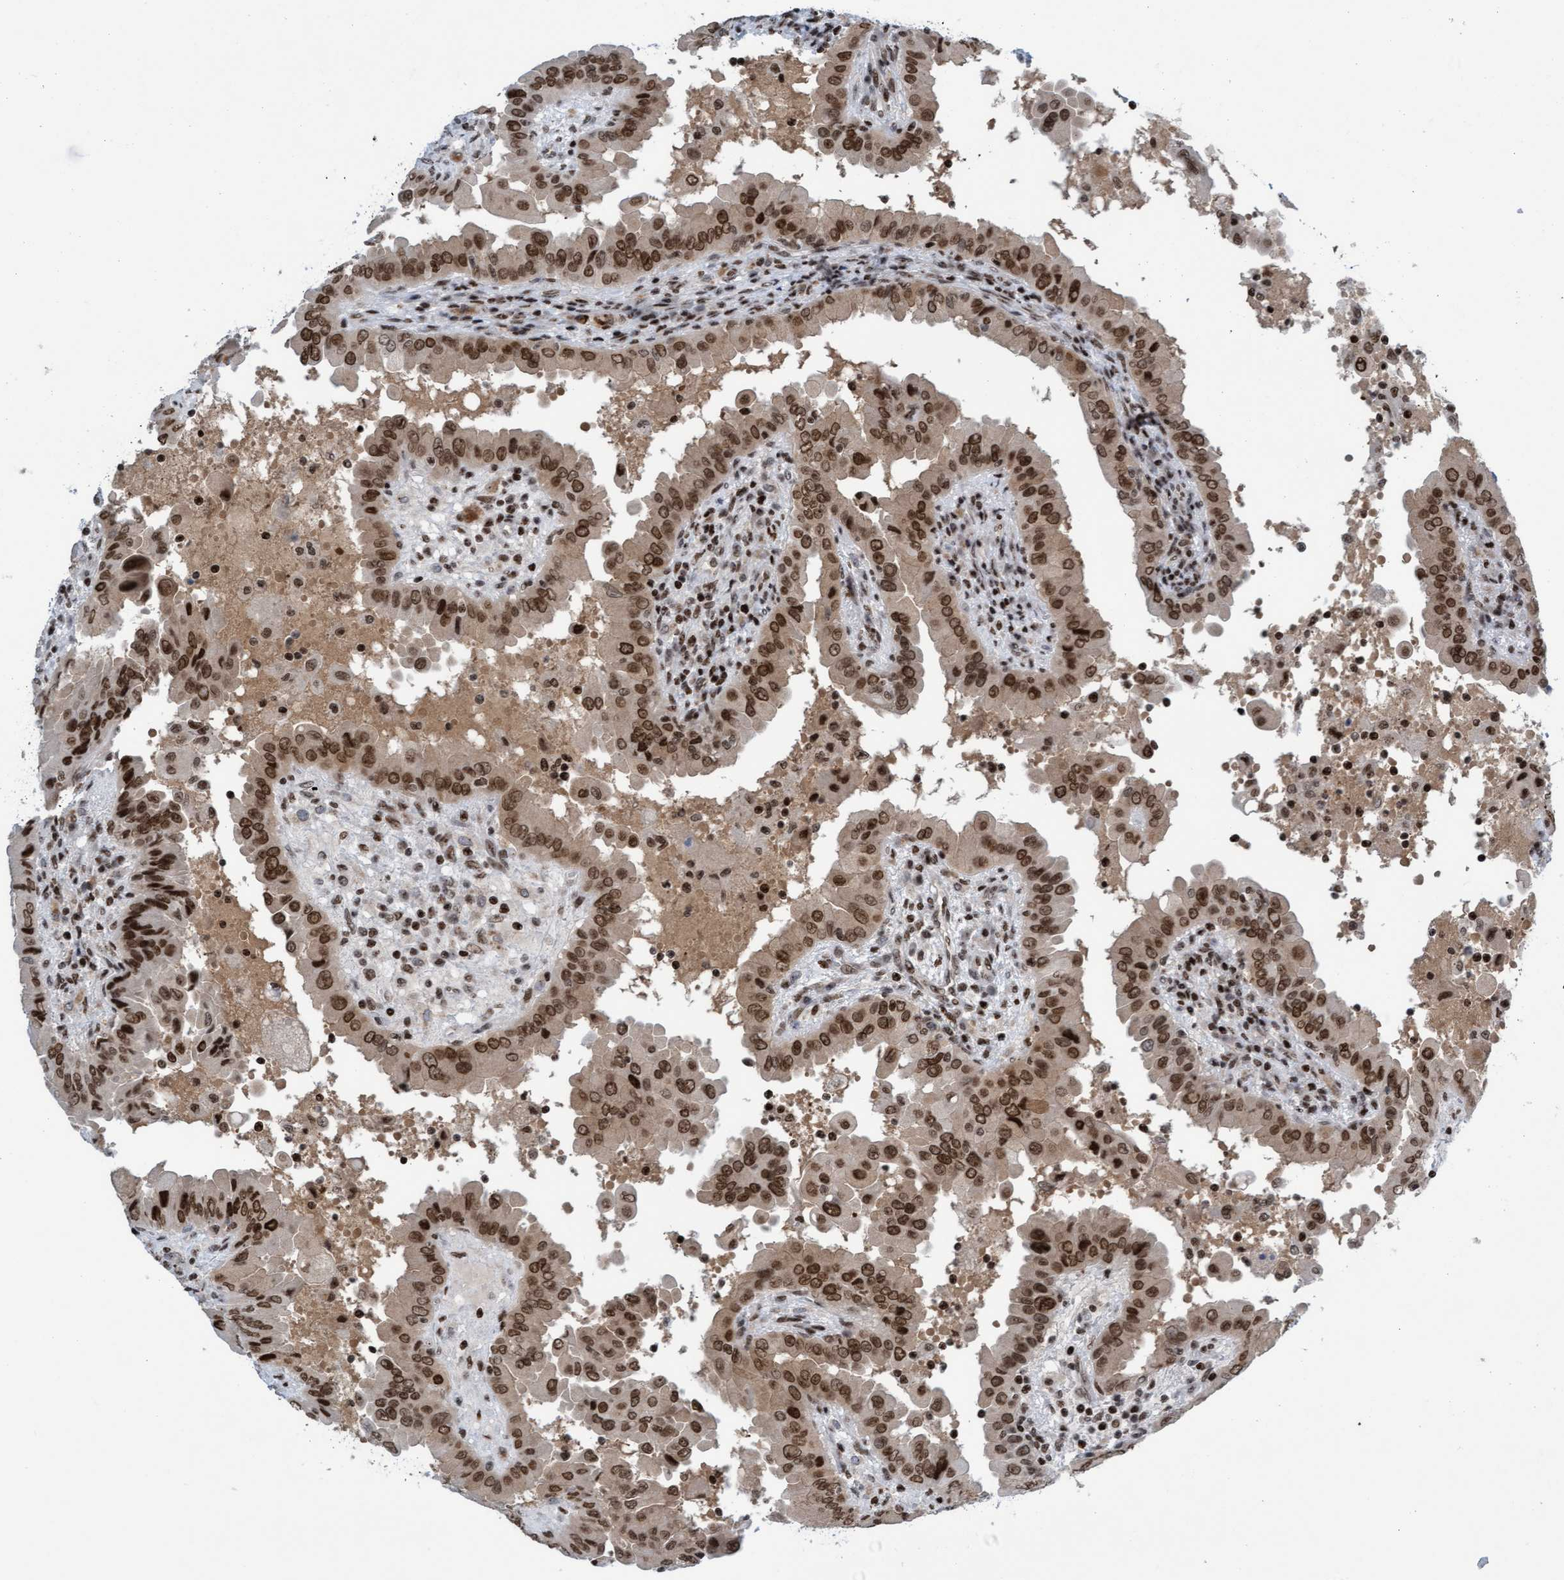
{"staining": {"intensity": "moderate", "quantity": ">75%", "location": "nuclear"}, "tissue": "thyroid cancer", "cell_type": "Tumor cells", "image_type": "cancer", "snomed": [{"axis": "morphology", "description": "Papillary adenocarcinoma, NOS"}, {"axis": "topography", "description": "Thyroid gland"}], "caption": "Human thyroid papillary adenocarcinoma stained with a brown dye displays moderate nuclear positive staining in about >75% of tumor cells.", "gene": "GLRX2", "patient": {"sex": "male", "age": 33}}